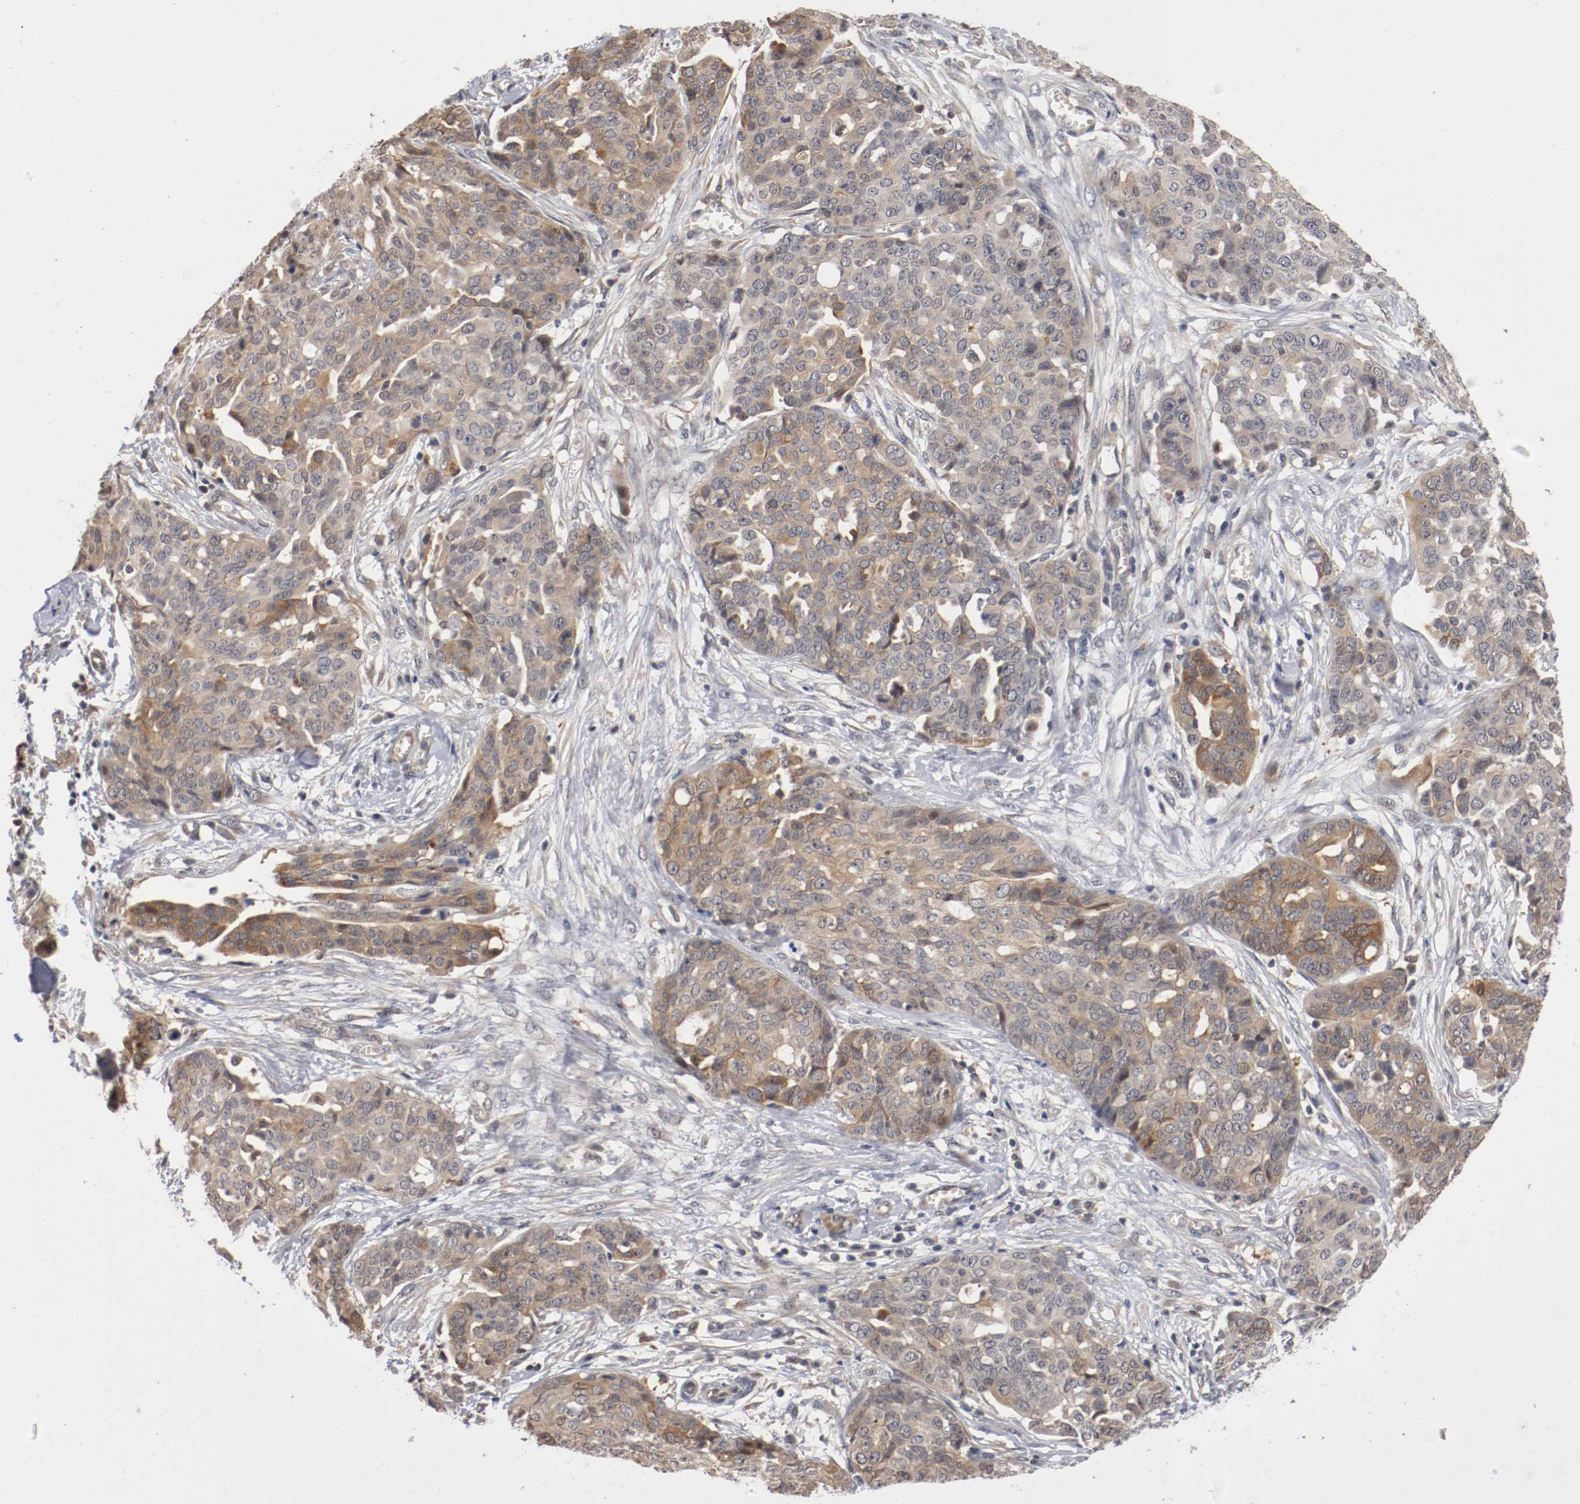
{"staining": {"intensity": "weak", "quantity": "25%-75%", "location": "cytoplasmic/membranous"}, "tissue": "ovarian cancer", "cell_type": "Tumor cells", "image_type": "cancer", "snomed": [{"axis": "morphology", "description": "Cystadenocarcinoma, serous, NOS"}, {"axis": "topography", "description": "Soft tissue"}, {"axis": "topography", "description": "Ovary"}], "caption": "Protein positivity by immunohistochemistry (IHC) displays weak cytoplasmic/membranous expression in approximately 25%-75% of tumor cells in serous cystadenocarcinoma (ovarian).", "gene": "RBM23", "patient": {"sex": "female", "age": 57}}